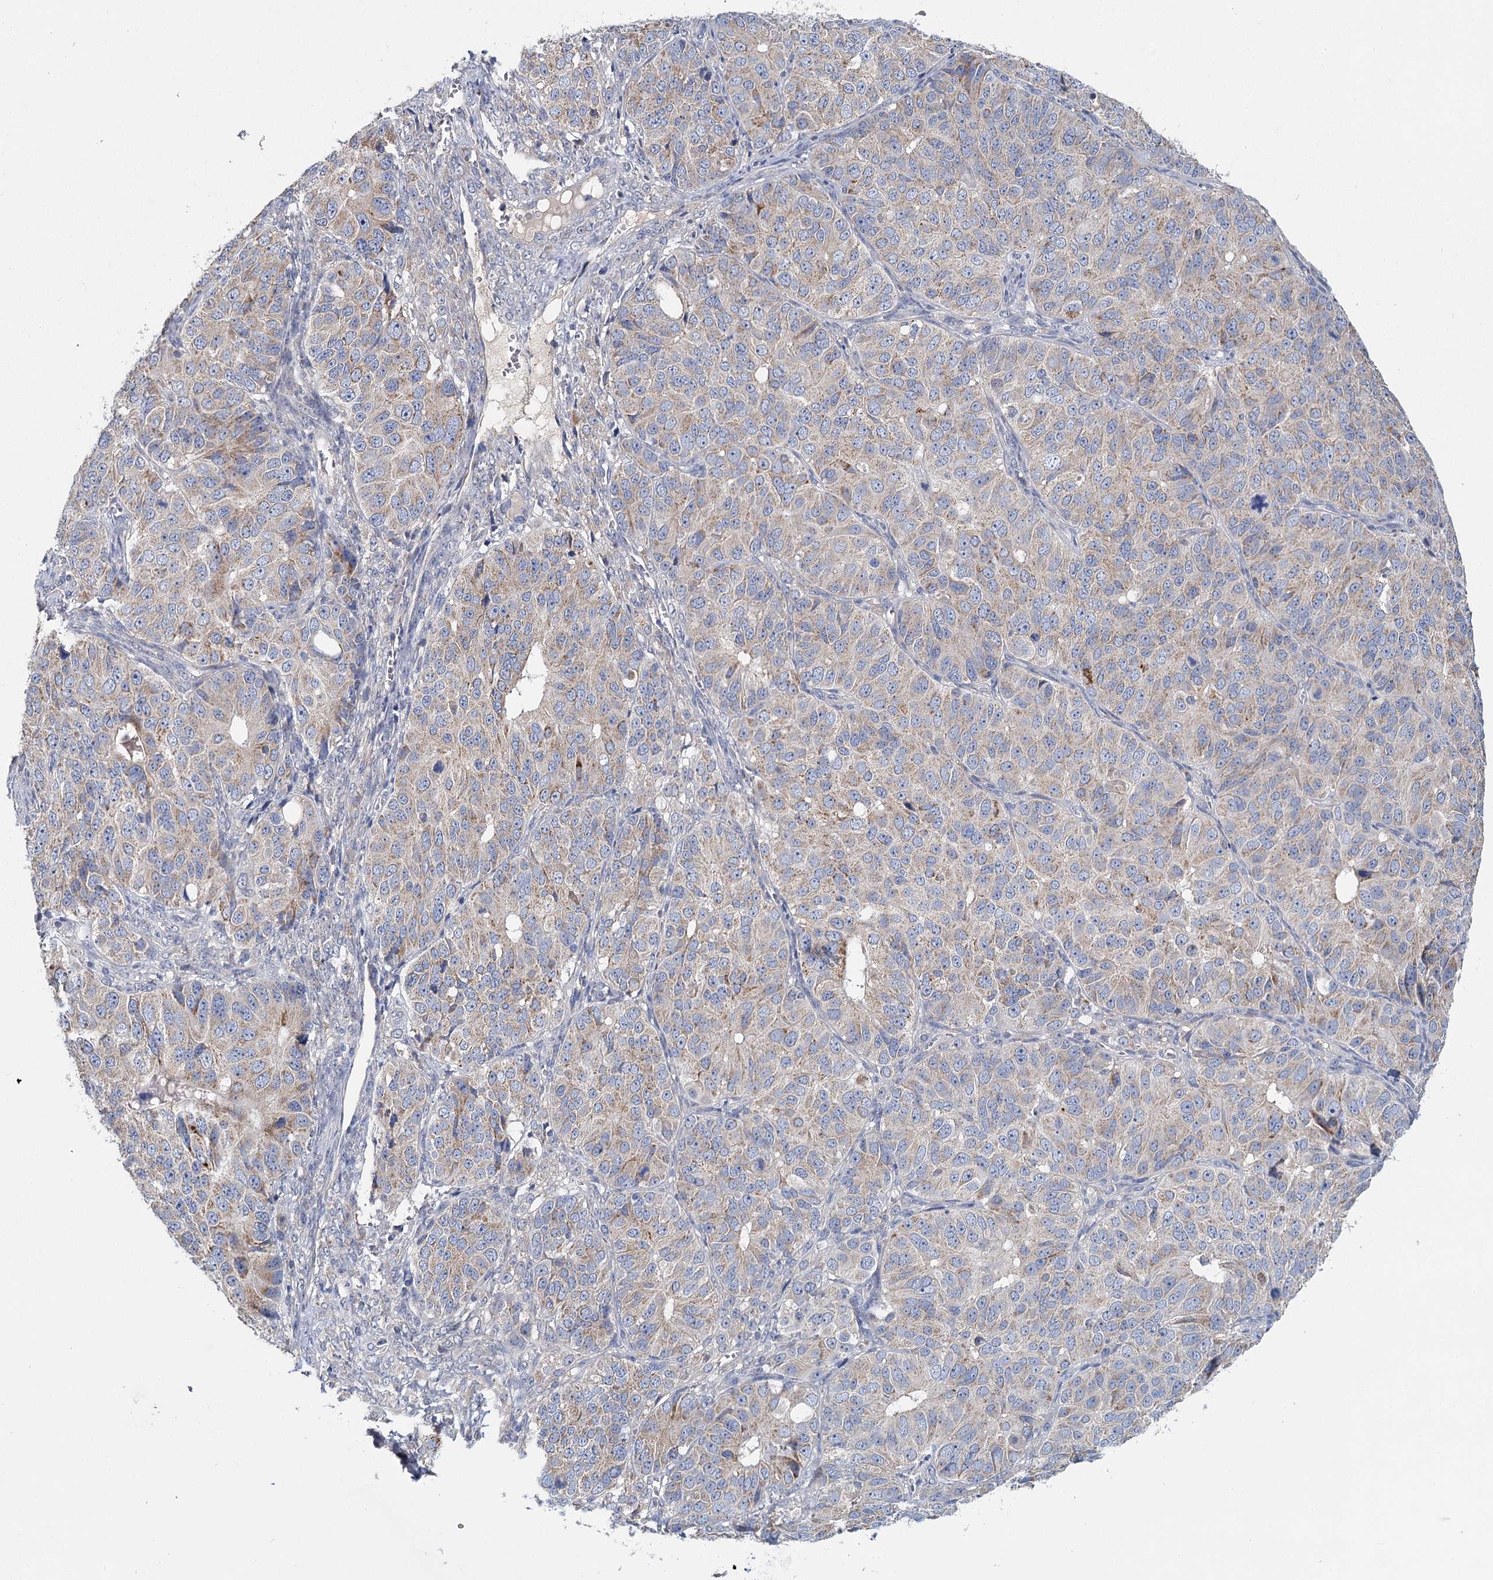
{"staining": {"intensity": "weak", "quantity": "25%-75%", "location": "cytoplasmic/membranous"}, "tissue": "ovarian cancer", "cell_type": "Tumor cells", "image_type": "cancer", "snomed": [{"axis": "morphology", "description": "Carcinoma, endometroid"}, {"axis": "topography", "description": "Ovary"}], "caption": "Protein staining reveals weak cytoplasmic/membranous expression in approximately 25%-75% of tumor cells in ovarian cancer.", "gene": "ANKRD16", "patient": {"sex": "female", "age": 51}}